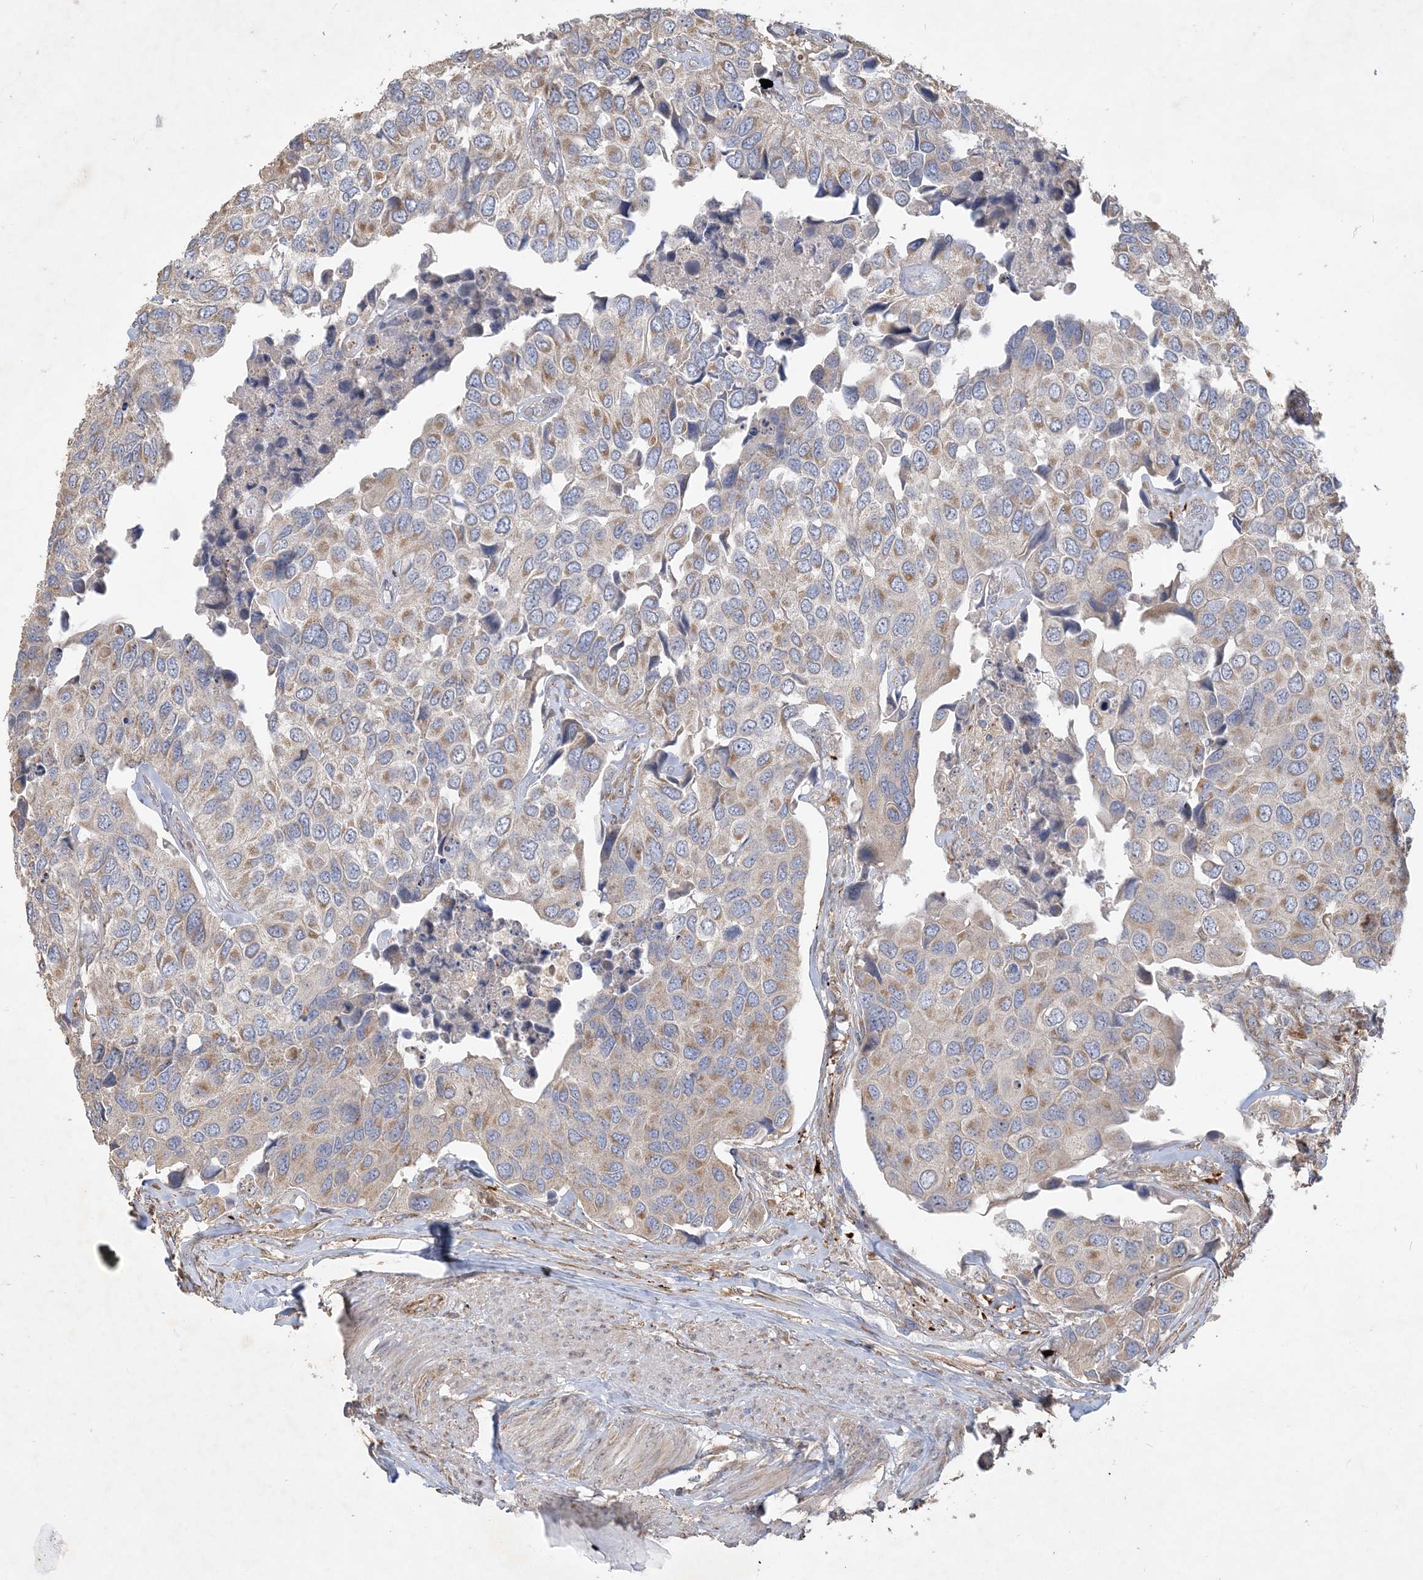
{"staining": {"intensity": "weak", "quantity": ">75%", "location": "cytoplasmic/membranous"}, "tissue": "urothelial cancer", "cell_type": "Tumor cells", "image_type": "cancer", "snomed": [{"axis": "morphology", "description": "Urothelial carcinoma, High grade"}, {"axis": "topography", "description": "Urinary bladder"}], "caption": "Immunohistochemical staining of urothelial carcinoma (high-grade) exhibits low levels of weak cytoplasmic/membranous protein staining in approximately >75% of tumor cells. The protein is shown in brown color, while the nuclei are stained blue.", "gene": "FEZ2", "patient": {"sex": "male", "age": 74}}